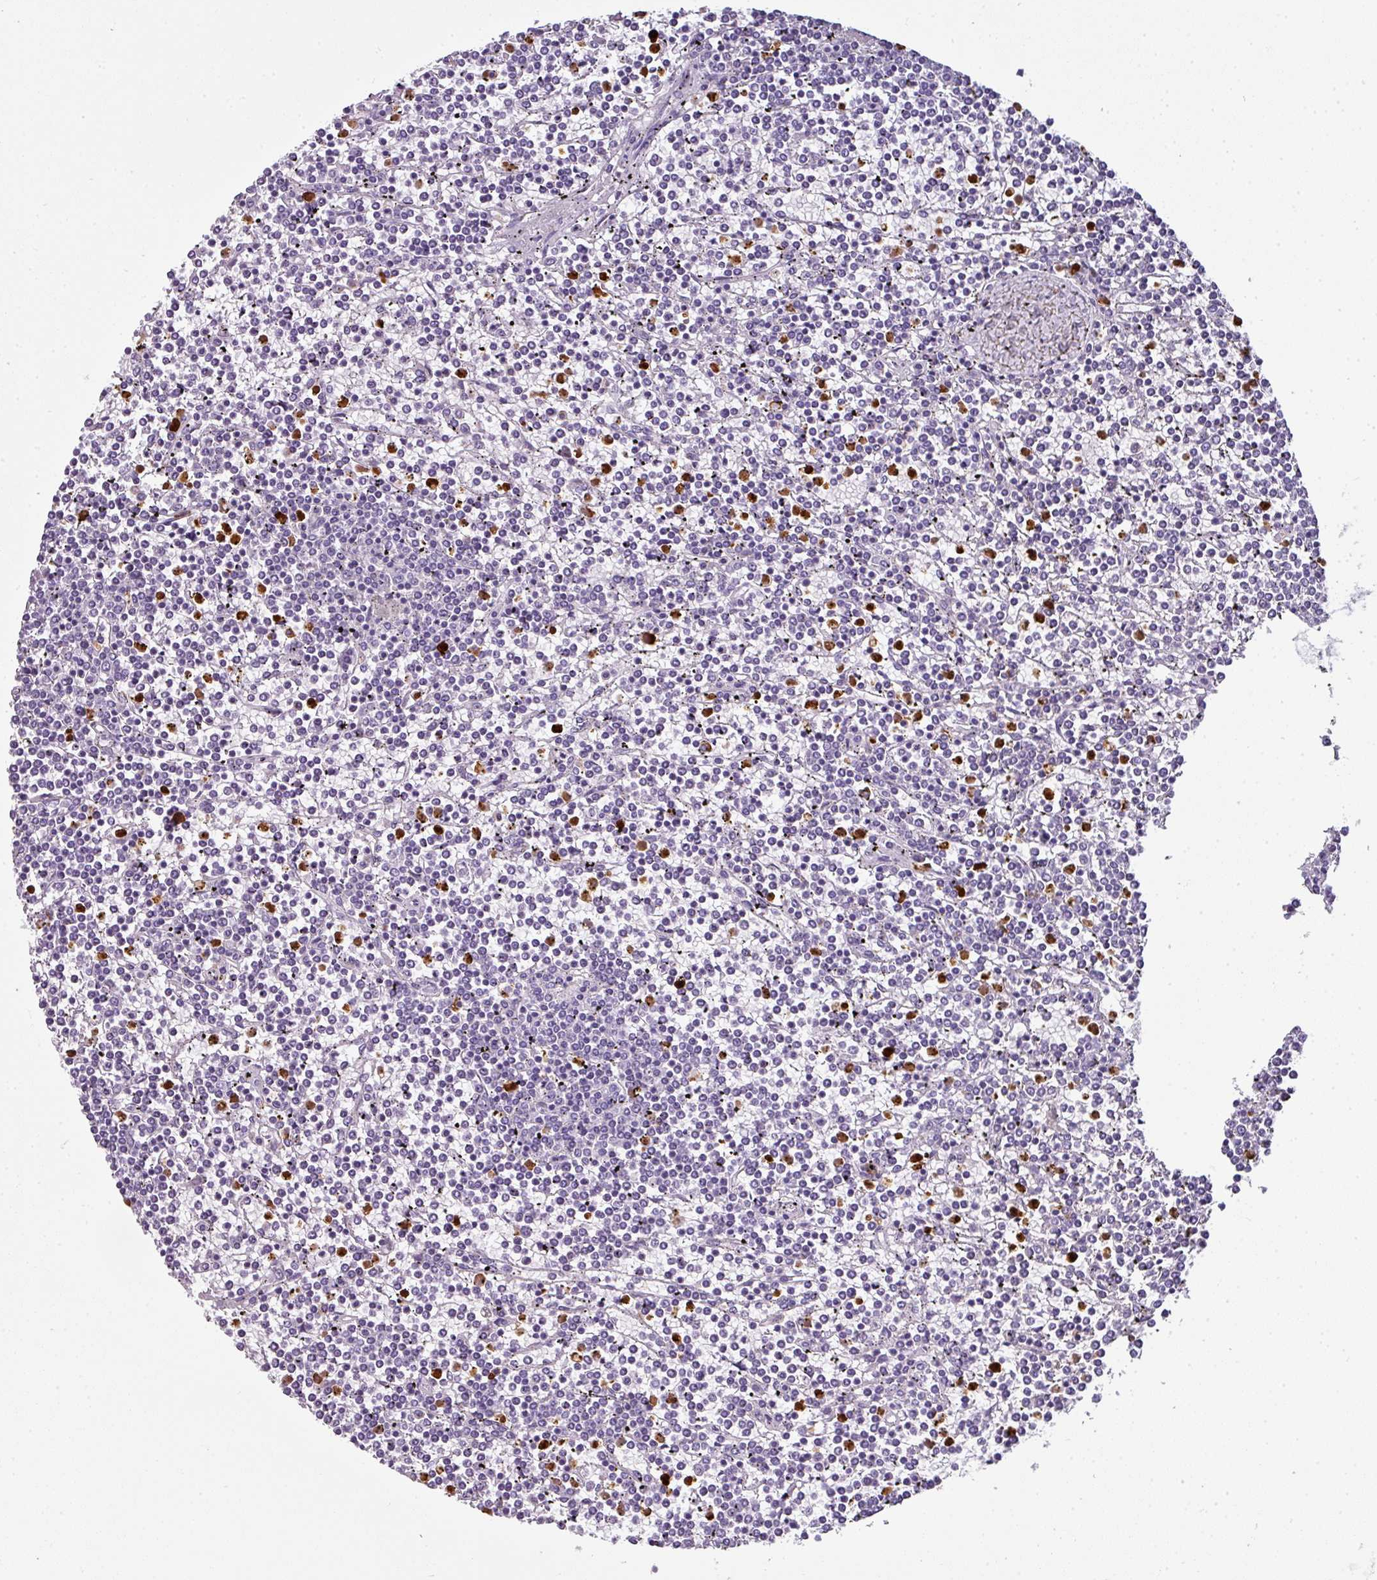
{"staining": {"intensity": "negative", "quantity": "none", "location": "none"}, "tissue": "lymphoma", "cell_type": "Tumor cells", "image_type": "cancer", "snomed": [{"axis": "morphology", "description": "Malignant lymphoma, non-Hodgkin's type, Low grade"}, {"axis": "topography", "description": "Spleen"}], "caption": "Tumor cells show no significant protein expression in malignant lymphoma, non-Hodgkin's type (low-grade).", "gene": "CTSG", "patient": {"sex": "female", "age": 19}}